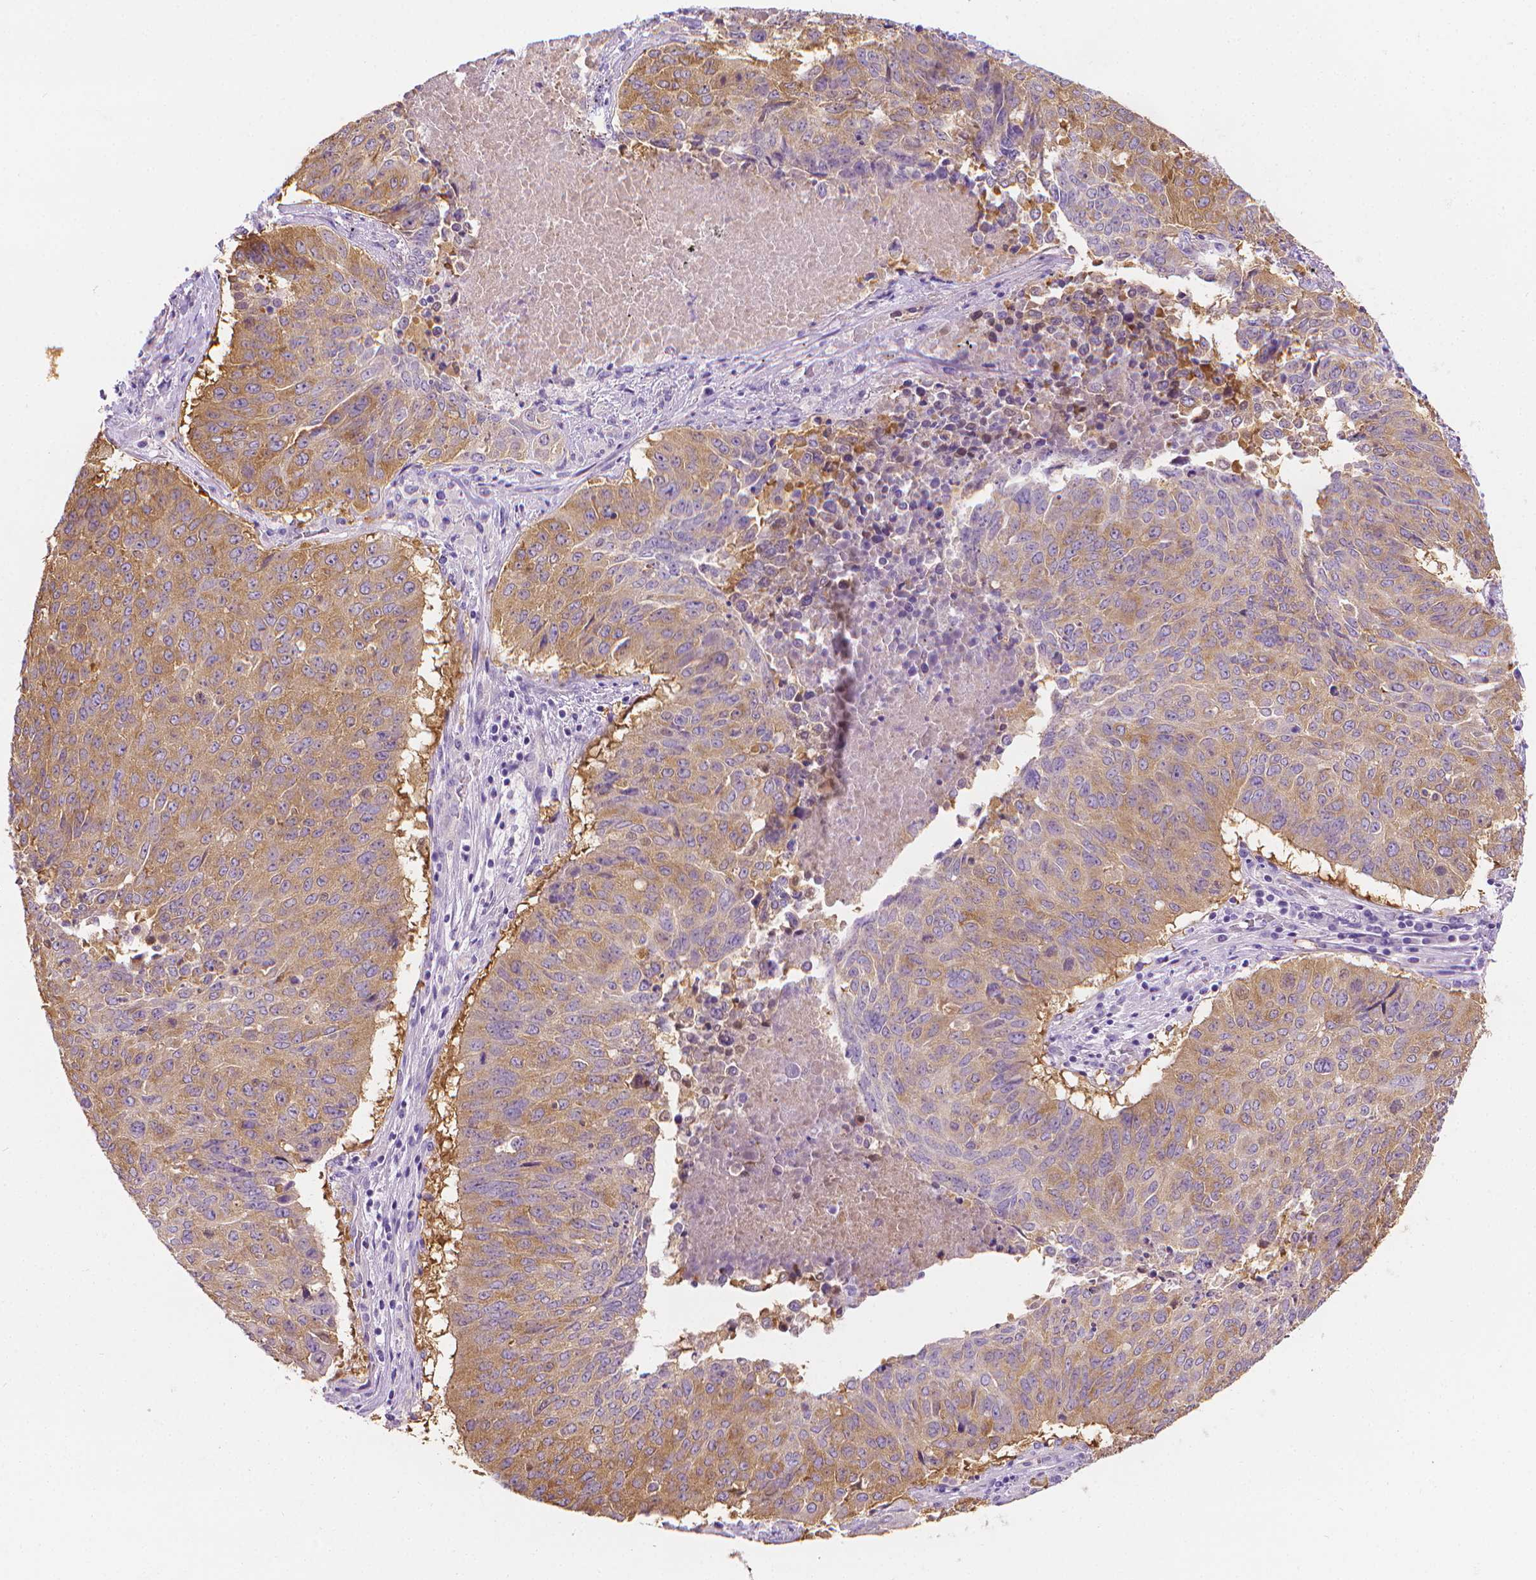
{"staining": {"intensity": "weak", "quantity": ">75%", "location": "cytoplasmic/membranous"}, "tissue": "lung cancer", "cell_type": "Tumor cells", "image_type": "cancer", "snomed": [{"axis": "morphology", "description": "Normal tissue, NOS"}, {"axis": "morphology", "description": "Squamous cell carcinoma, NOS"}, {"axis": "topography", "description": "Bronchus"}, {"axis": "topography", "description": "Lung"}], "caption": "DAB (3,3'-diaminobenzidine) immunohistochemical staining of human lung cancer (squamous cell carcinoma) shows weak cytoplasmic/membranous protein staining in approximately >75% of tumor cells.", "gene": "FASN", "patient": {"sex": "male", "age": 64}}